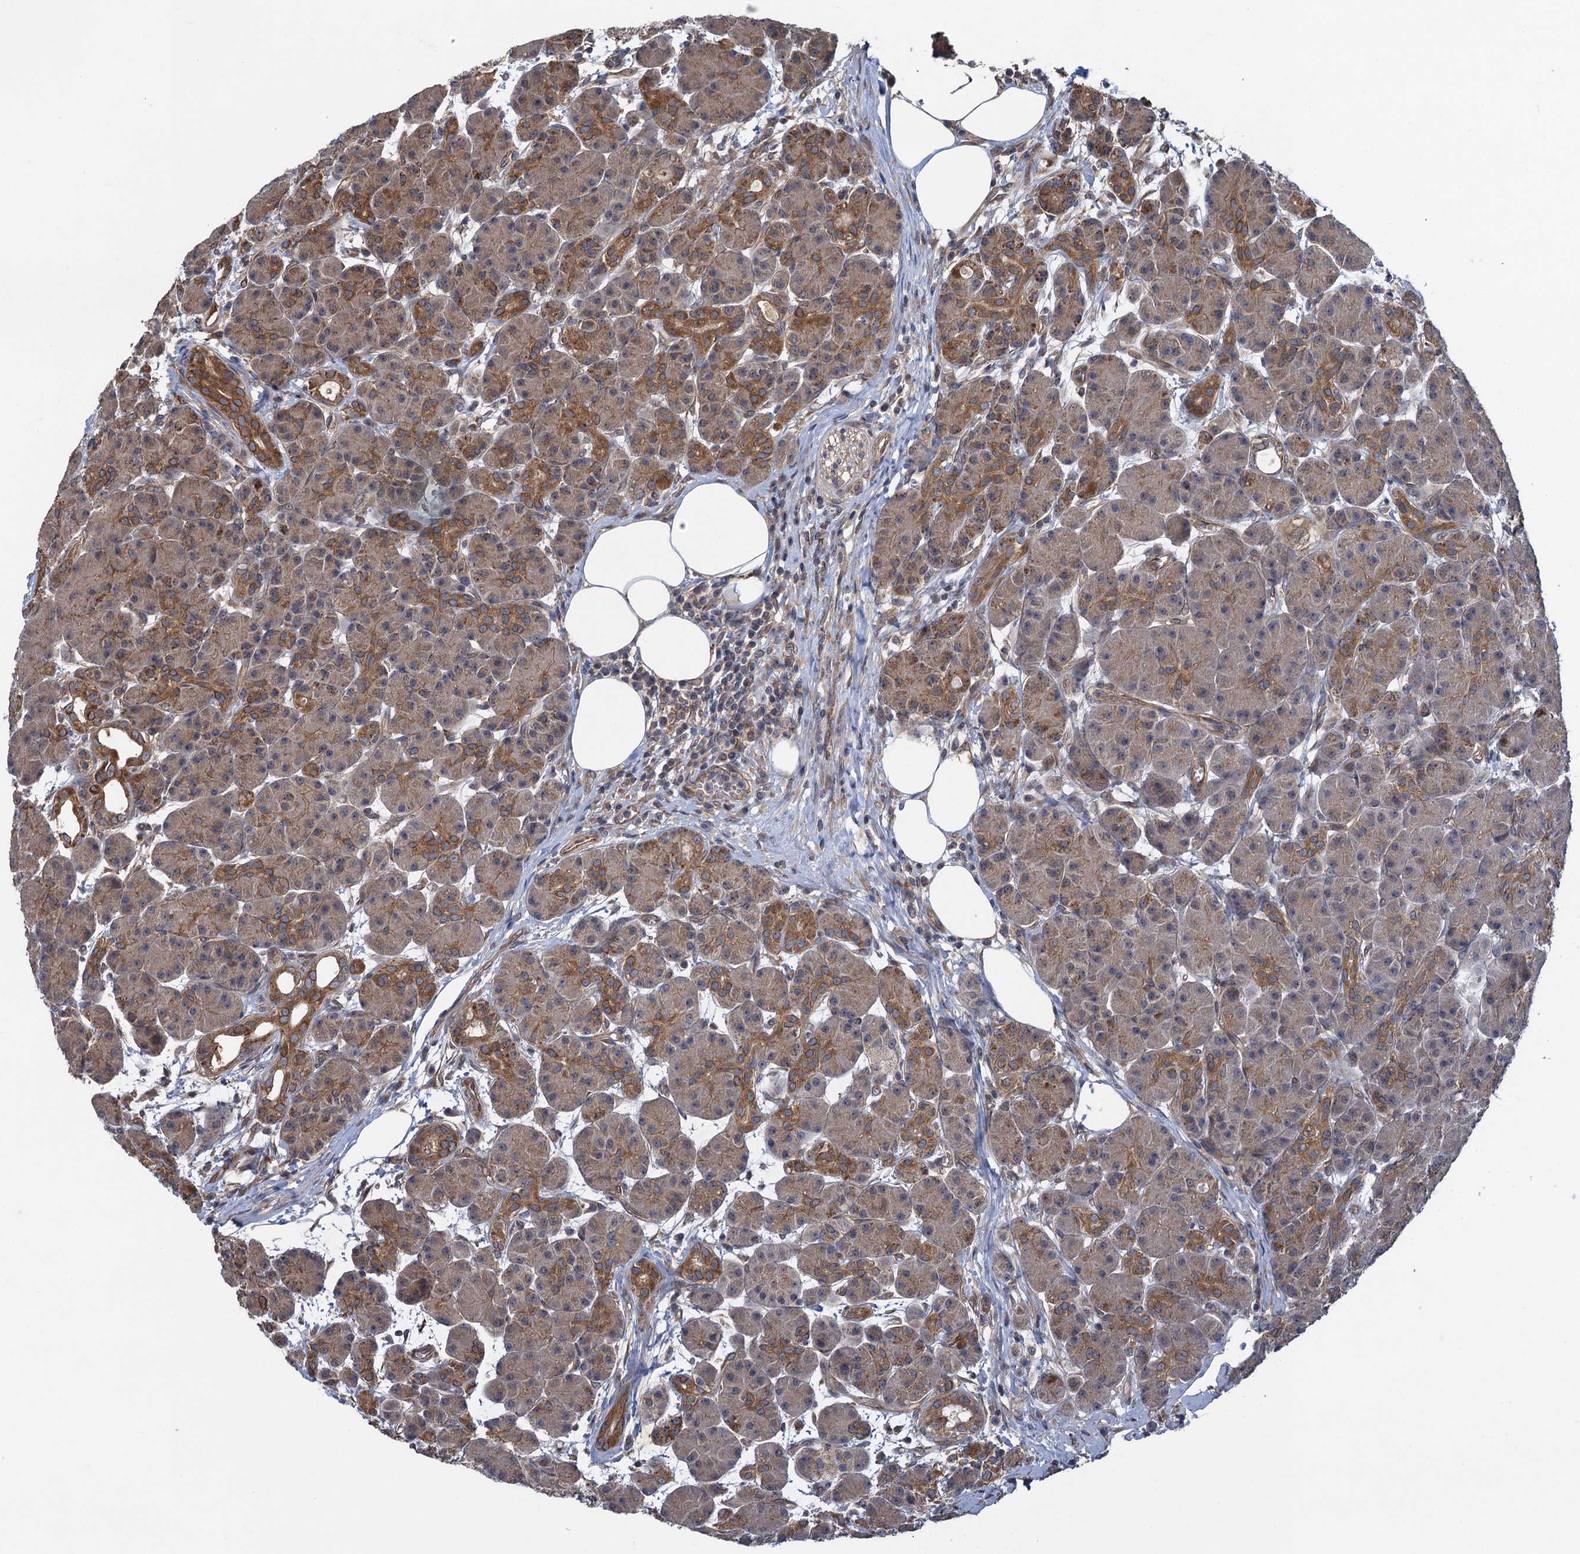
{"staining": {"intensity": "moderate", "quantity": "25%-75%", "location": "cytoplasmic/membranous"}, "tissue": "pancreas", "cell_type": "Exocrine glandular cells", "image_type": "normal", "snomed": [{"axis": "morphology", "description": "Normal tissue, NOS"}, {"axis": "topography", "description": "Pancreas"}], "caption": "Immunohistochemistry (IHC) image of normal pancreas: pancreas stained using IHC displays medium levels of moderate protein expression localized specifically in the cytoplasmic/membranous of exocrine glandular cells, appearing as a cytoplasmic/membranous brown color.", "gene": "HAUS1", "patient": {"sex": "male", "age": 63}}